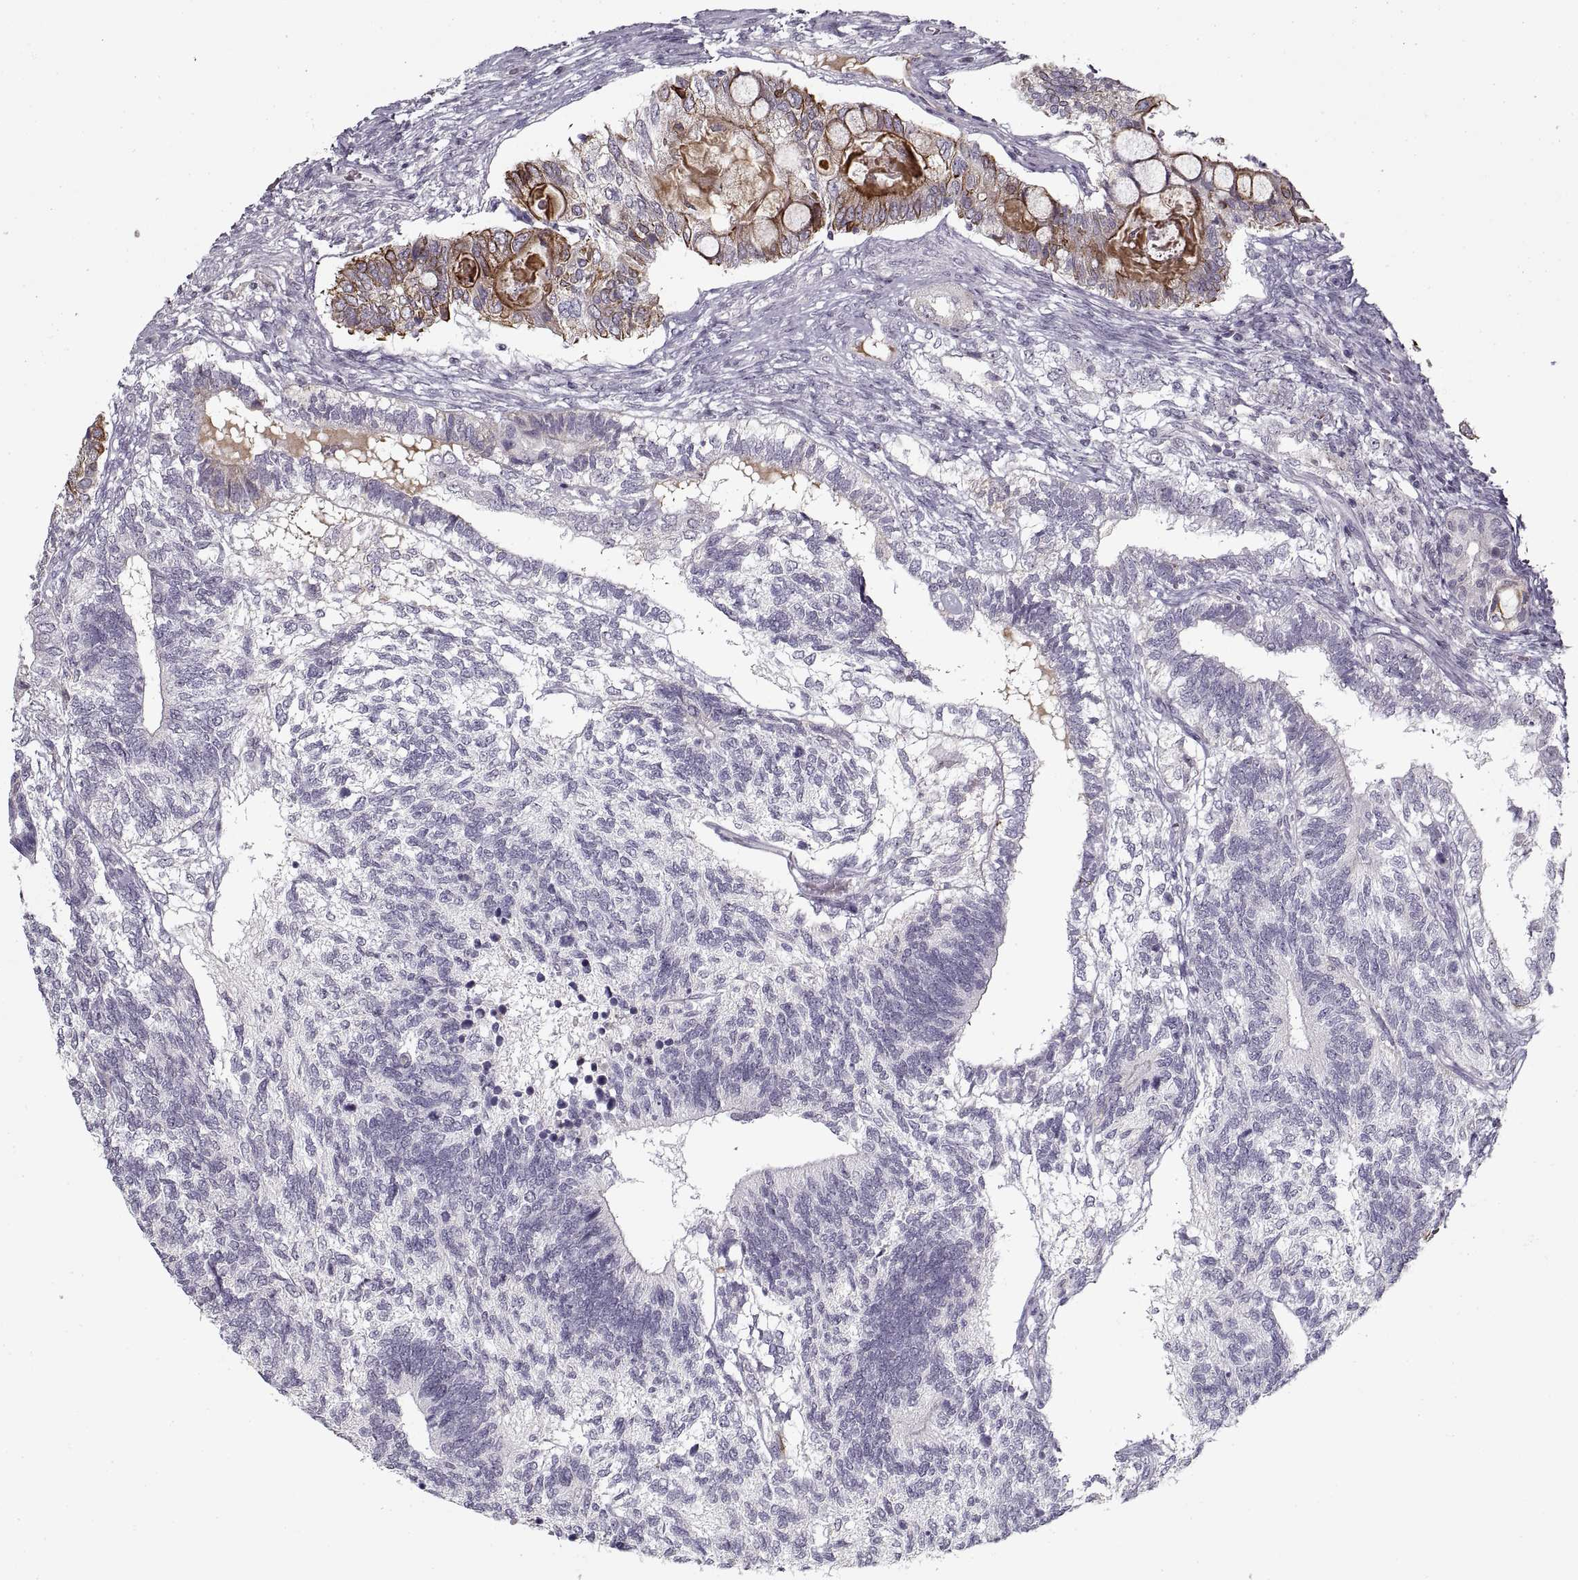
{"staining": {"intensity": "strong", "quantity": "<25%", "location": "cytoplasmic/membranous"}, "tissue": "testis cancer", "cell_type": "Tumor cells", "image_type": "cancer", "snomed": [{"axis": "morphology", "description": "Seminoma, NOS"}, {"axis": "morphology", "description": "Carcinoma, Embryonal, NOS"}, {"axis": "topography", "description": "Testis"}], "caption": "Immunohistochemical staining of human testis seminoma demonstrates medium levels of strong cytoplasmic/membranous expression in about <25% of tumor cells. (Stains: DAB in brown, nuclei in blue, Microscopy: brightfield microscopy at high magnification).", "gene": "GAD2", "patient": {"sex": "male", "age": 41}}